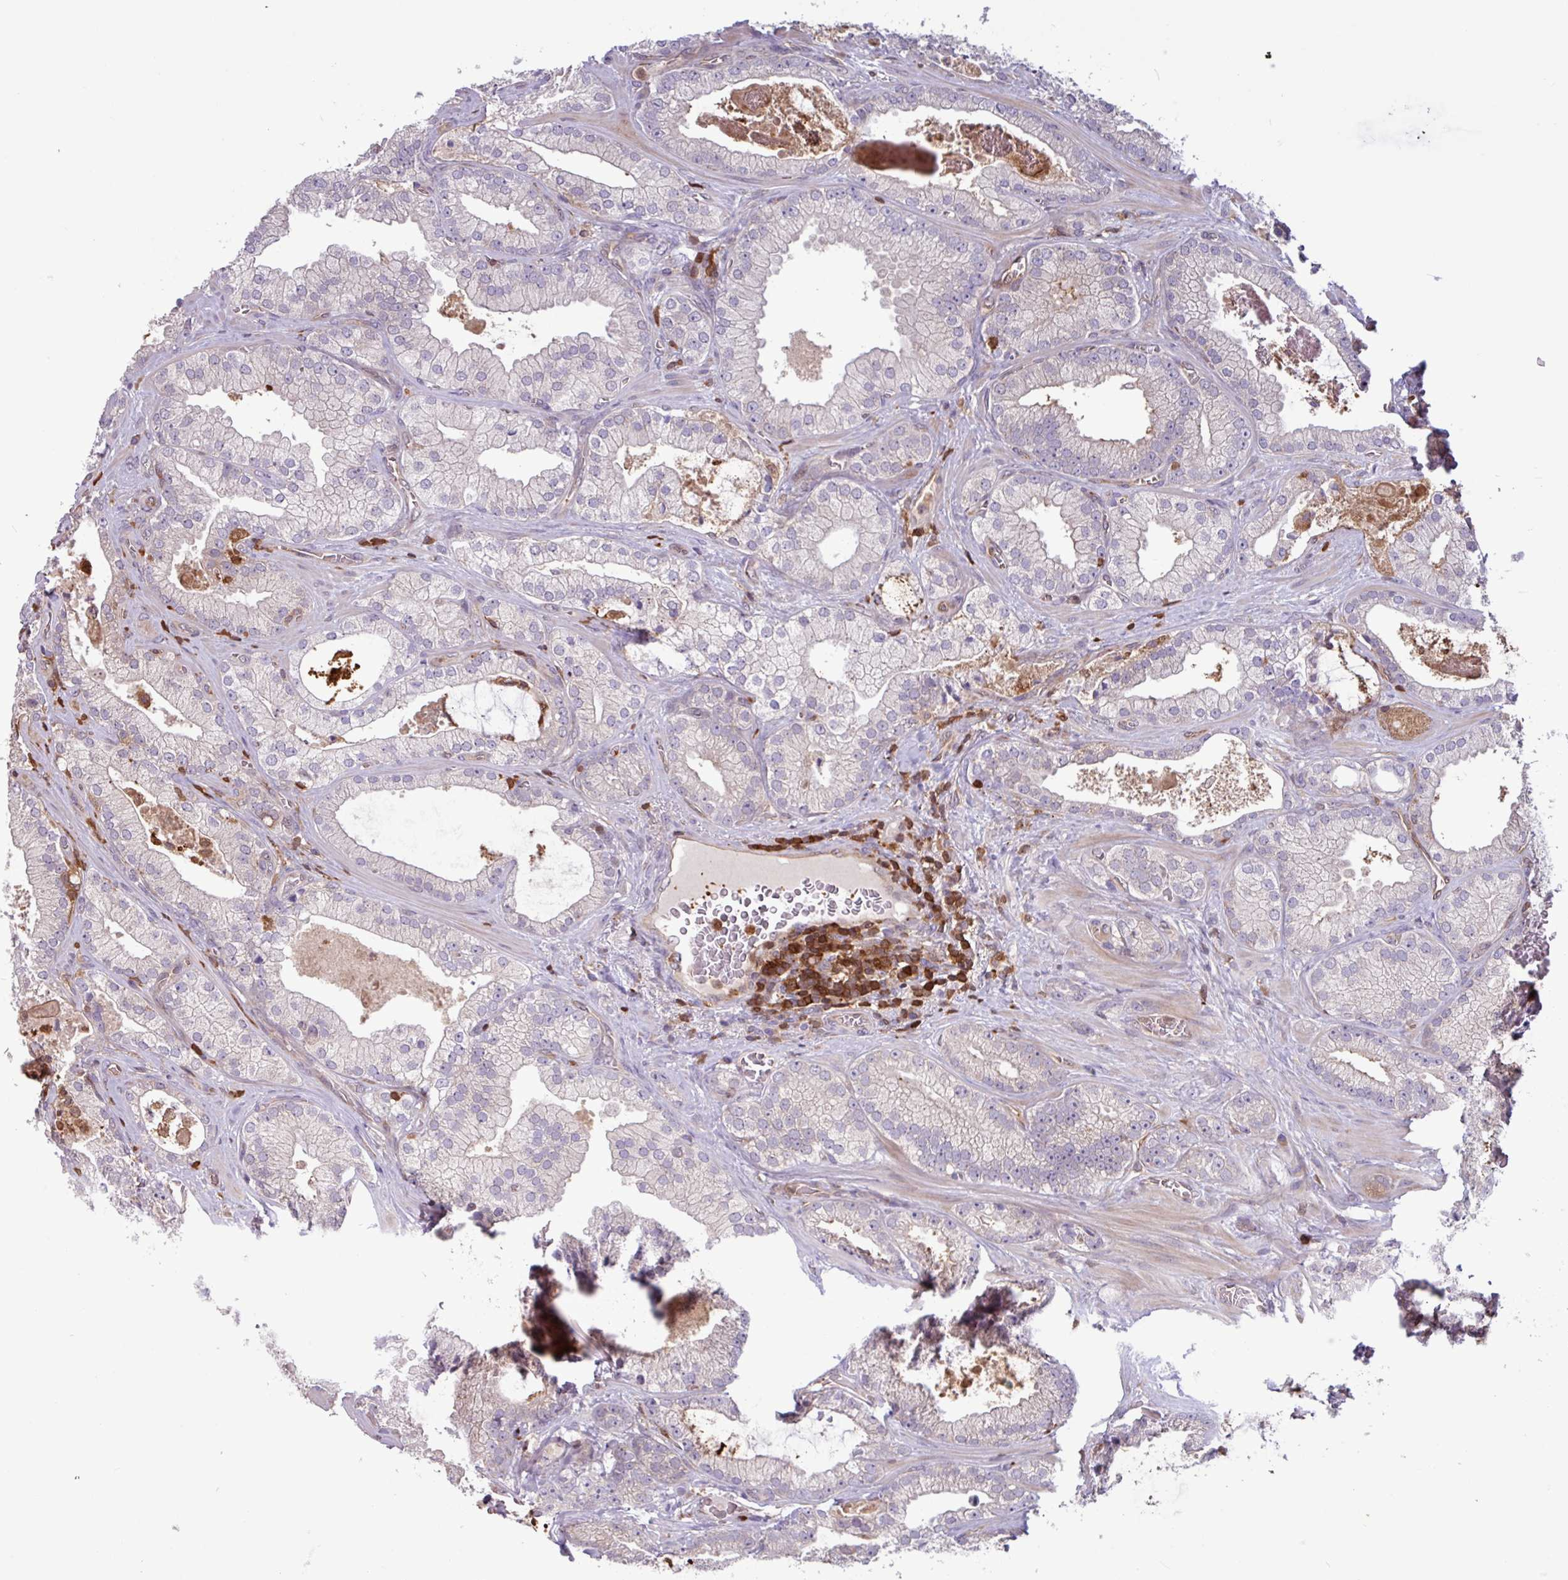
{"staining": {"intensity": "negative", "quantity": "none", "location": "none"}, "tissue": "prostate cancer", "cell_type": "Tumor cells", "image_type": "cancer", "snomed": [{"axis": "morphology", "description": "Adenocarcinoma, High grade"}, {"axis": "topography", "description": "Prostate"}], "caption": "The photomicrograph reveals no significant staining in tumor cells of prostate cancer.", "gene": "SEC61G", "patient": {"sex": "male", "age": 68}}